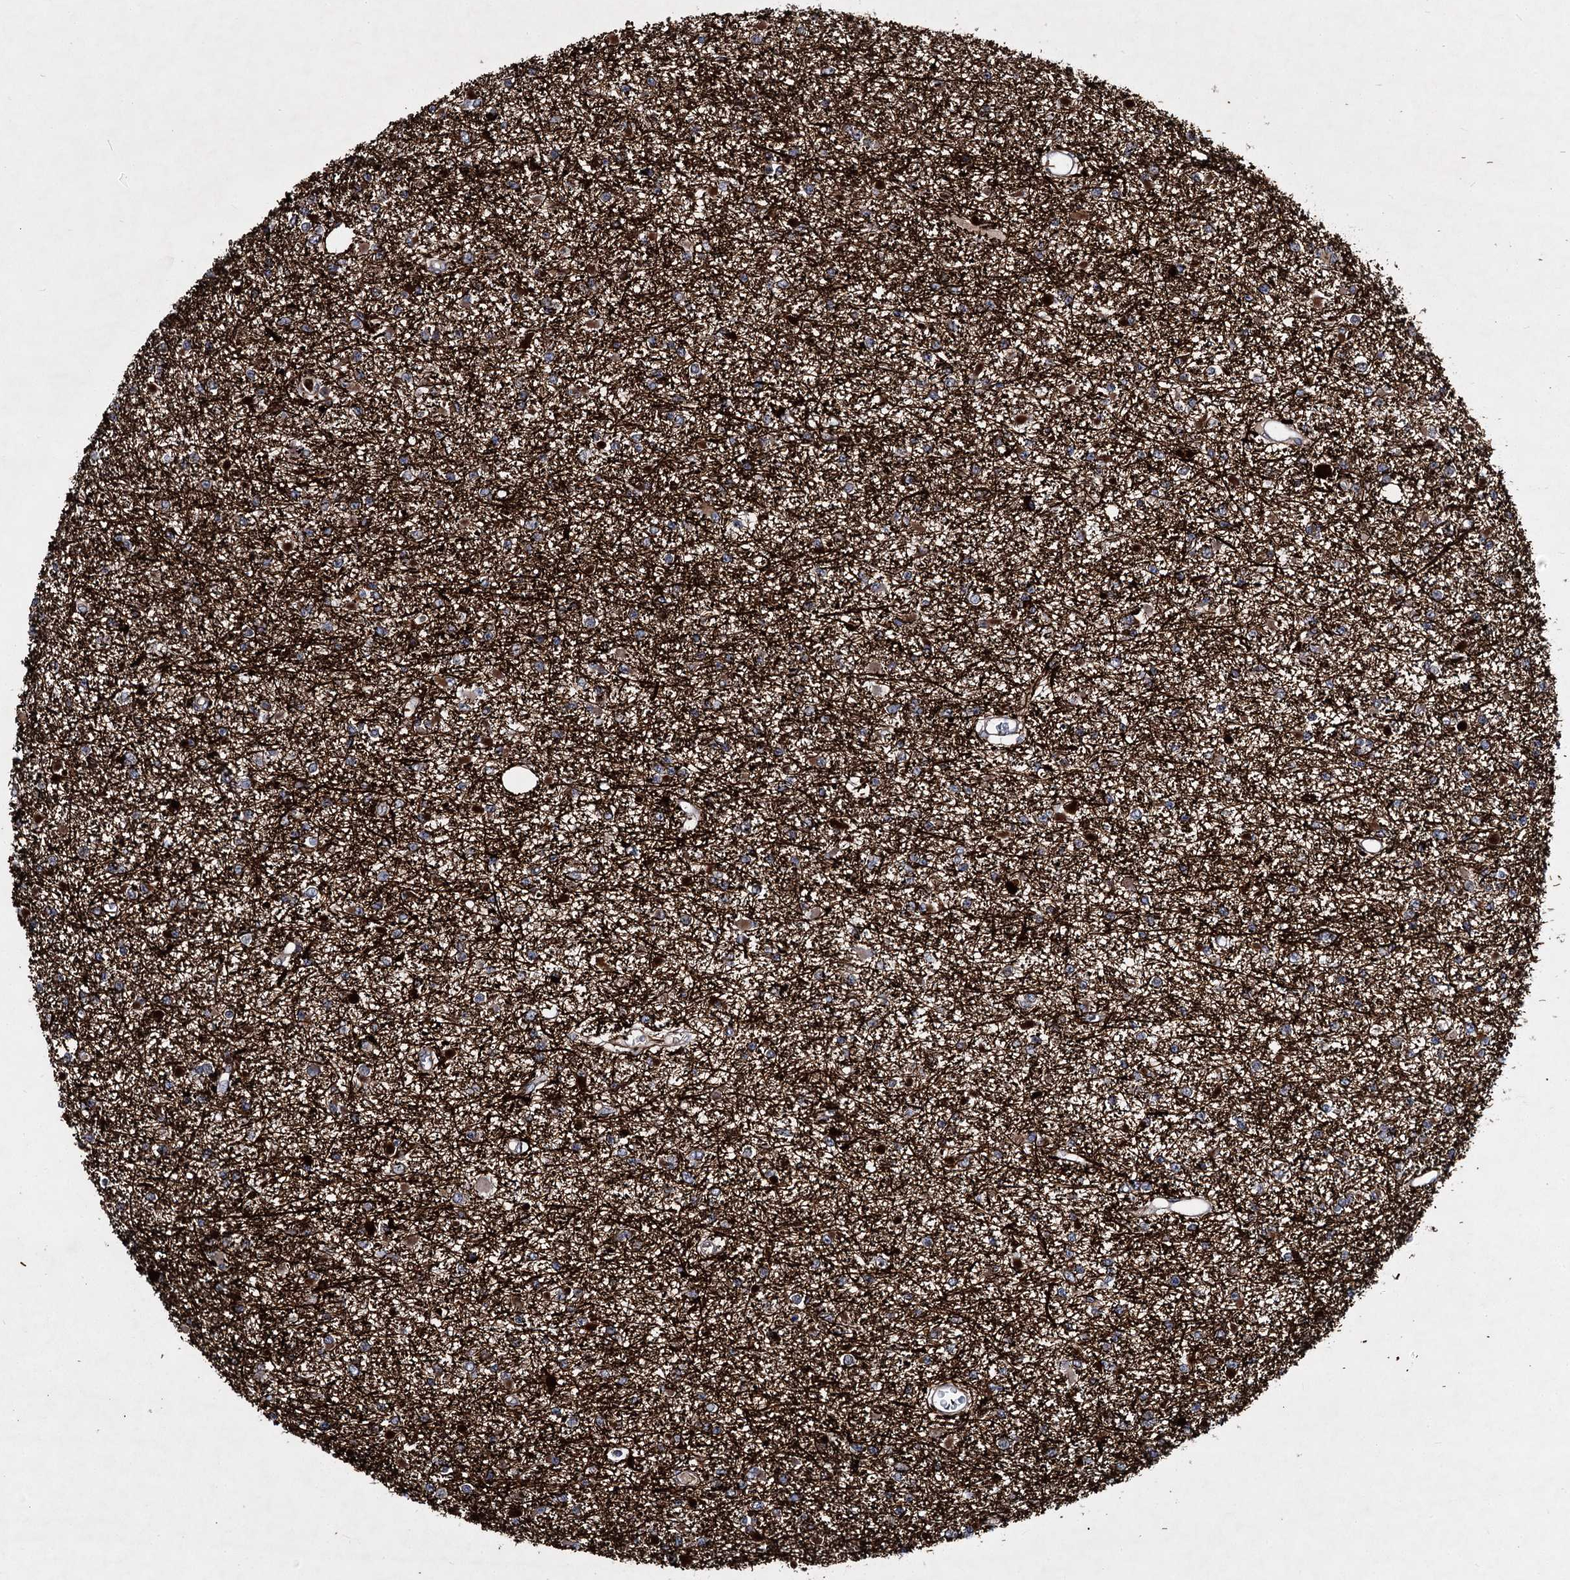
{"staining": {"intensity": "strong", "quantity": "25%-75%", "location": "cytoplasmic/membranous"}, "tissue": "glioma", "cell_type": "Tumor cells", "image_type": "cancer", "snomed": [{"axis": "morphology", "description": "Glioma, malignant, Low grade"}, {"axis": "topography", "description": "Brain"}], "caption": "Protein analysis of glioma tissue reveals strong cytoplasmic/membranous expression in approximately 25%-75% of tumor cells.", "gene": "MINDY3", "patient": {"sex": "female", "age": 22}}